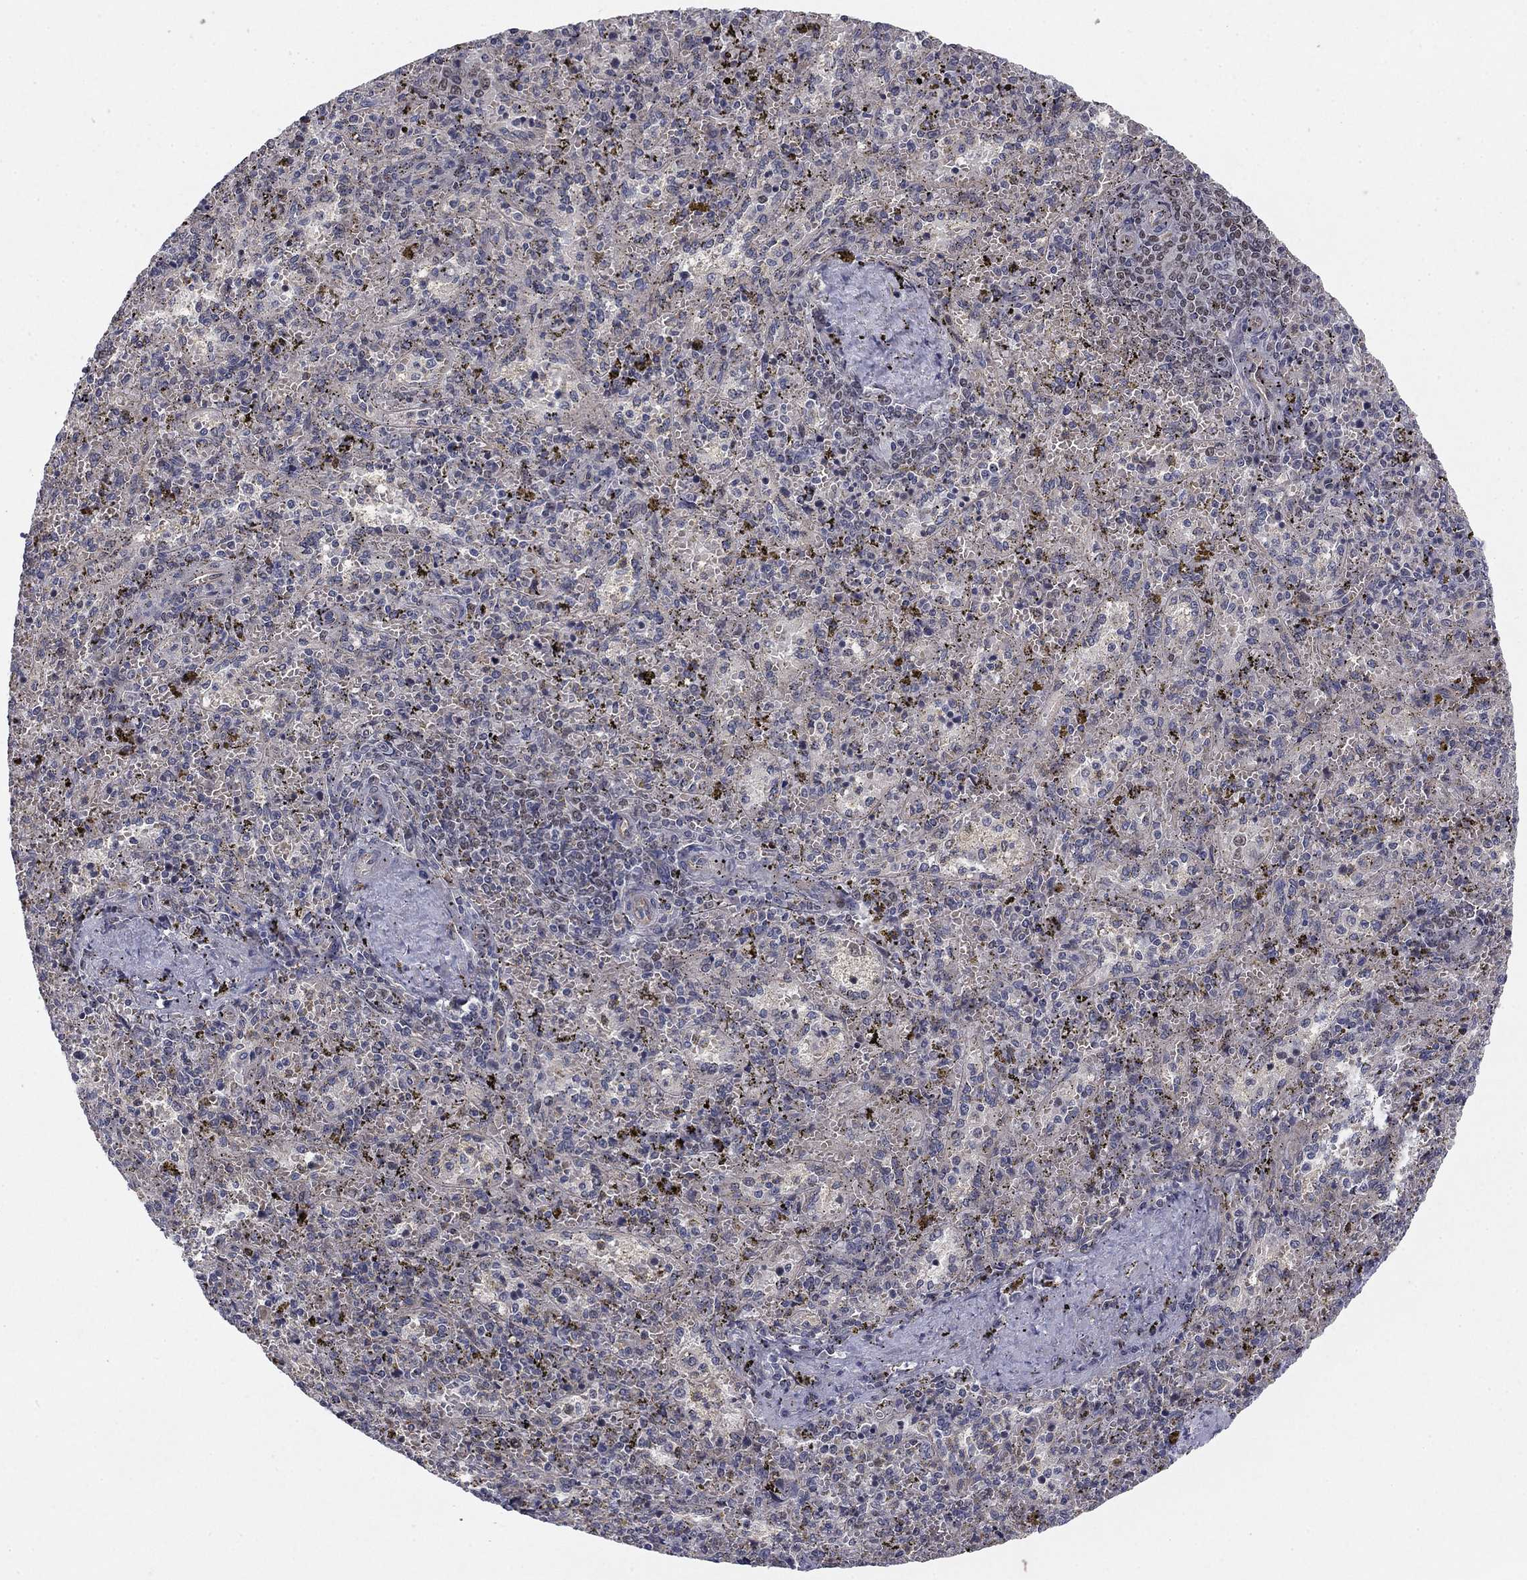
{"staining": {"intensity": "negative", "quantity": "none", "location": "none"}, "tissue": "spleen", "cell_type": "Cells in red pulp", "image_type": "normal", "snomed": [{"axis": "morphology", "description": "Normal tissue, NOS"}, {"axis": "topography", "description": "Spleen"}], "caption": "This is an immunohistochemistry image of unremarkable human spleen. There is no staining in cells in red pulp.", "gene": "BCL11A", "patient": {"sex": "female", "age": 50}}